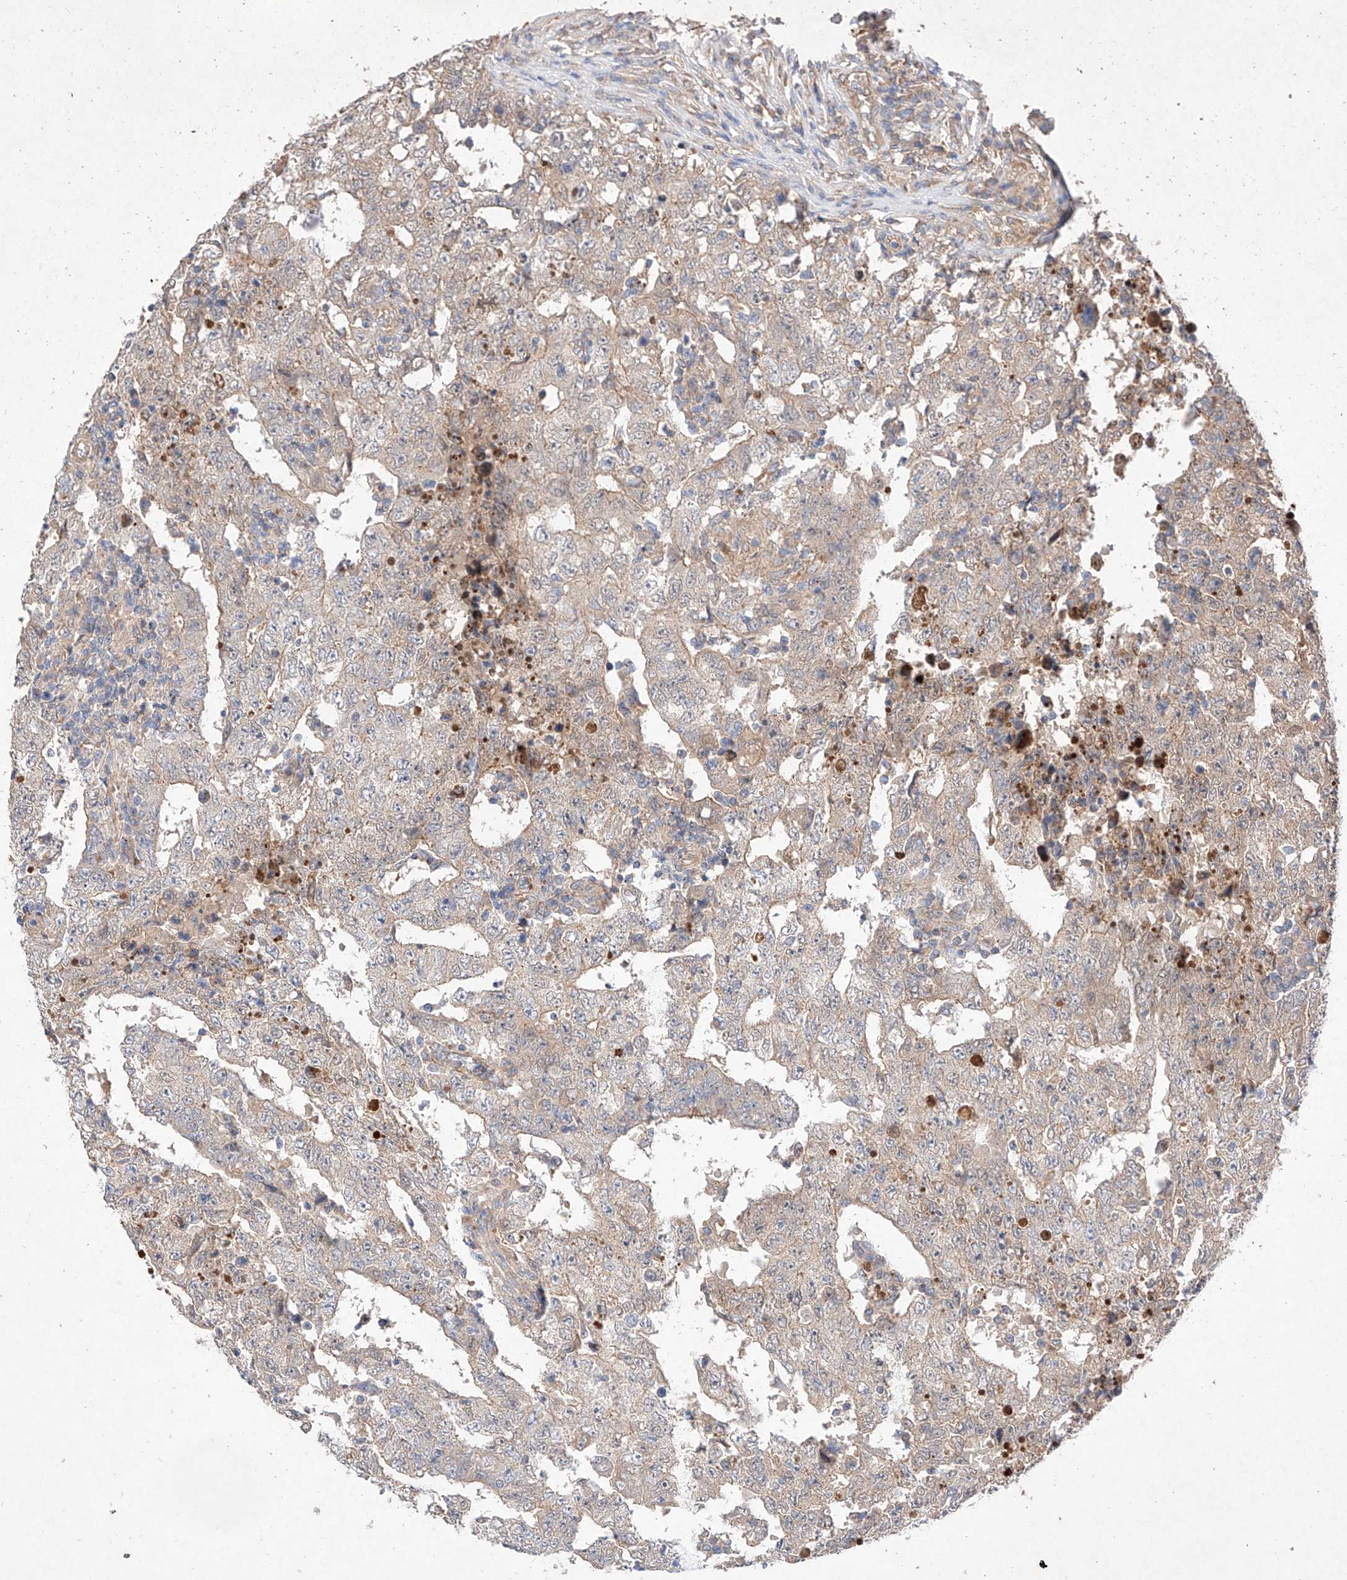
{"staining": {"intensity": "weak", "quantity": "<25%", "location": "cytoplasmic/membranous"}, "tissue": "testis cancer", "cell_type": "Tumor cells", "image_type": "cancer", "snomed": [{"axis": "morphology", "description": "Carcinoma, Embryonal, NOS"}, {"axis": "topography", "description": "Testis"}], "caption": "The IHC histopathology image has no significant staining in tumor cells of testis cancer tissue.", "gene": "C6orf62", "patient": {"sex": "male", "age": 26}}